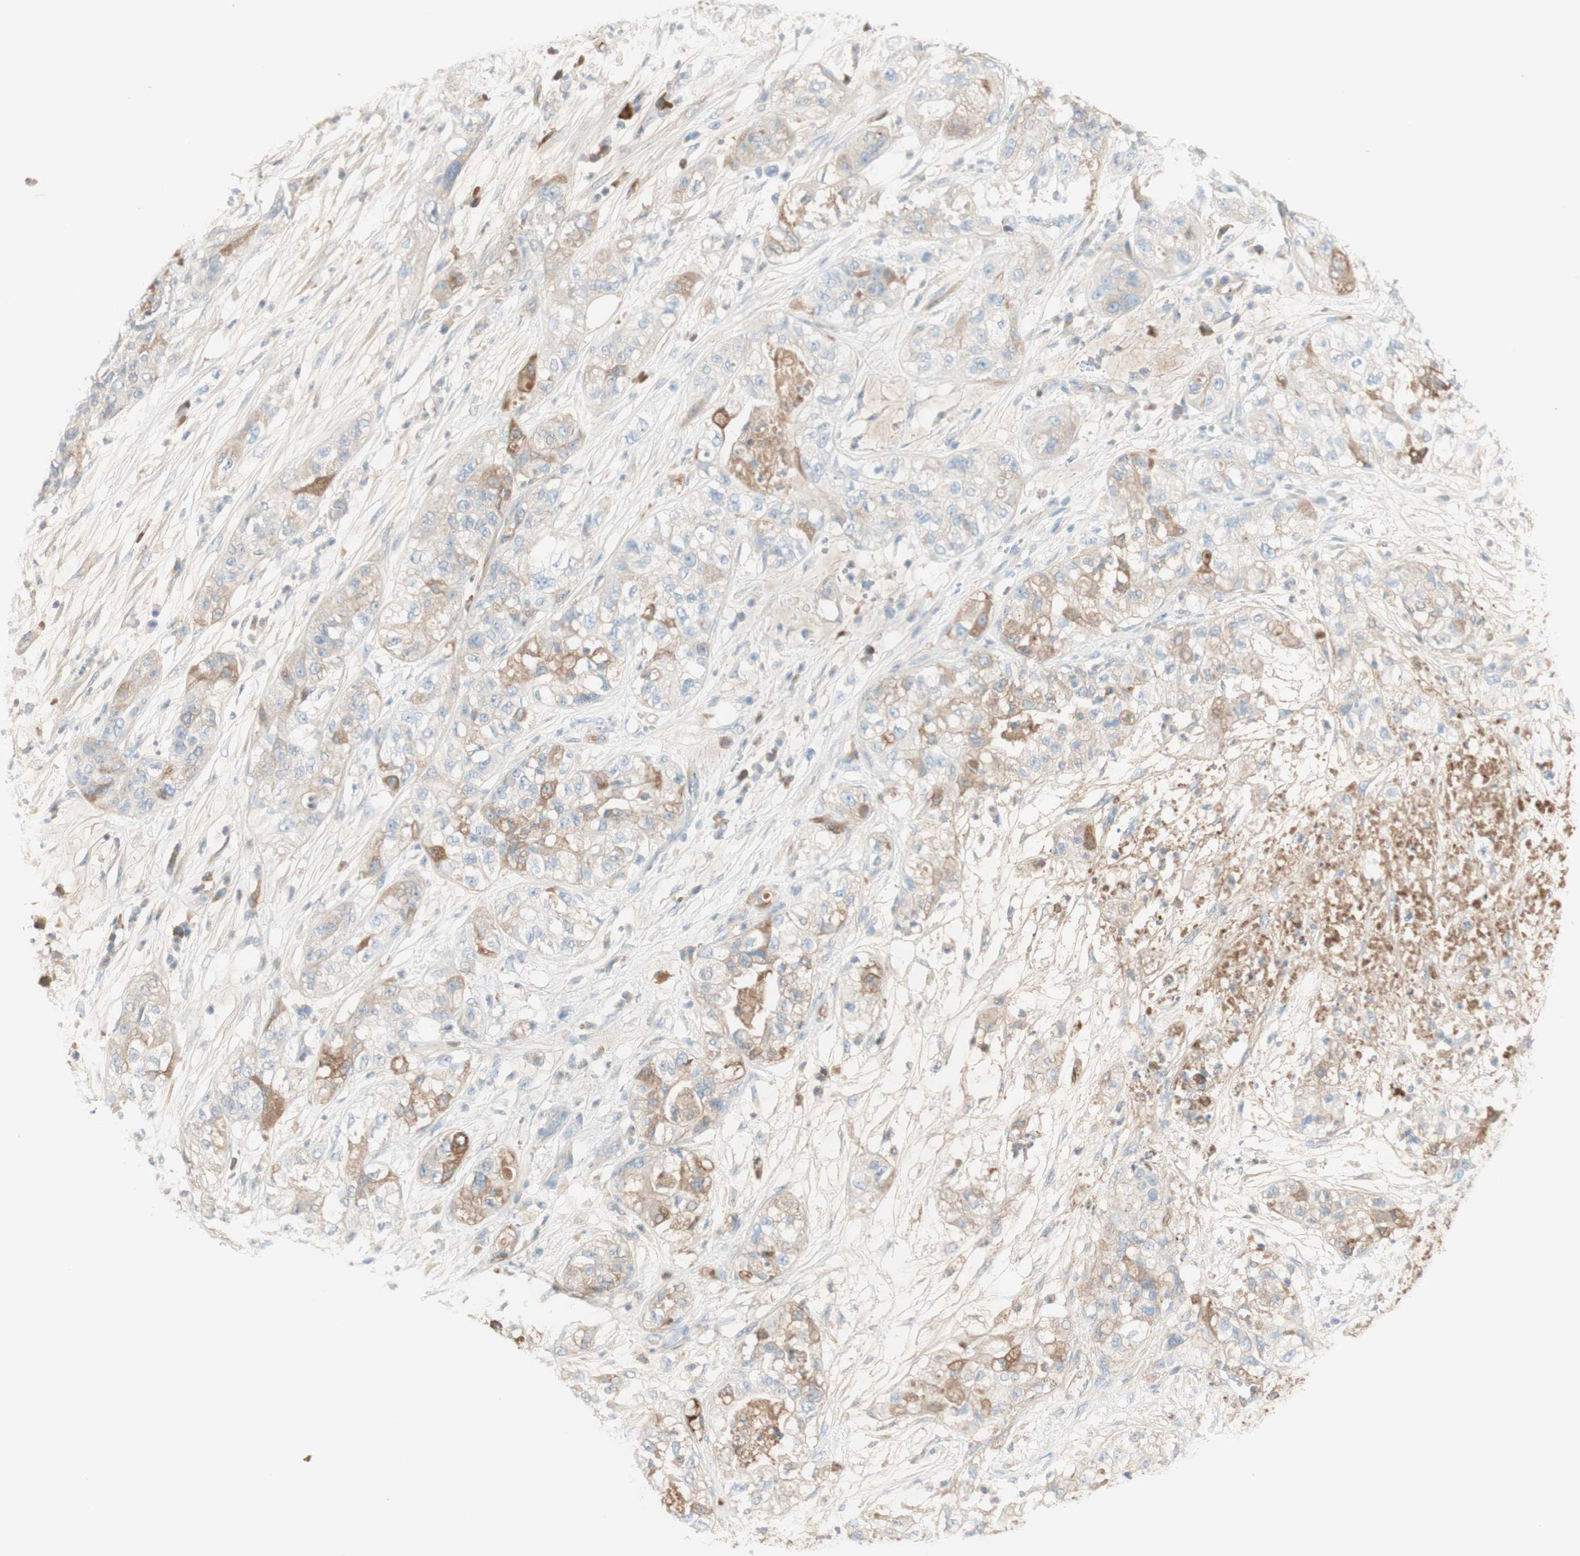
{"staining": {"intensity": "moderate", "quantity": "<25%", "location": "cytoplasmic/membranous"}, "tissue": "pancreatic cancer", "cell_type": "Tumor cells", "image_type": "cancer", "snomed": [{"axis": "morphology", "description": "Adenocarcinoma, NOS"}, {"axis": "topography", "description": "Pancreas"}], "caption": "Adenocarcinoma (pancreatic) stained for a protein exhibits moderate cytoplasmic/membranous positivity in tumor cells.", "gene": "KNG1", "patient": {"sex": "female", "age": 78}}